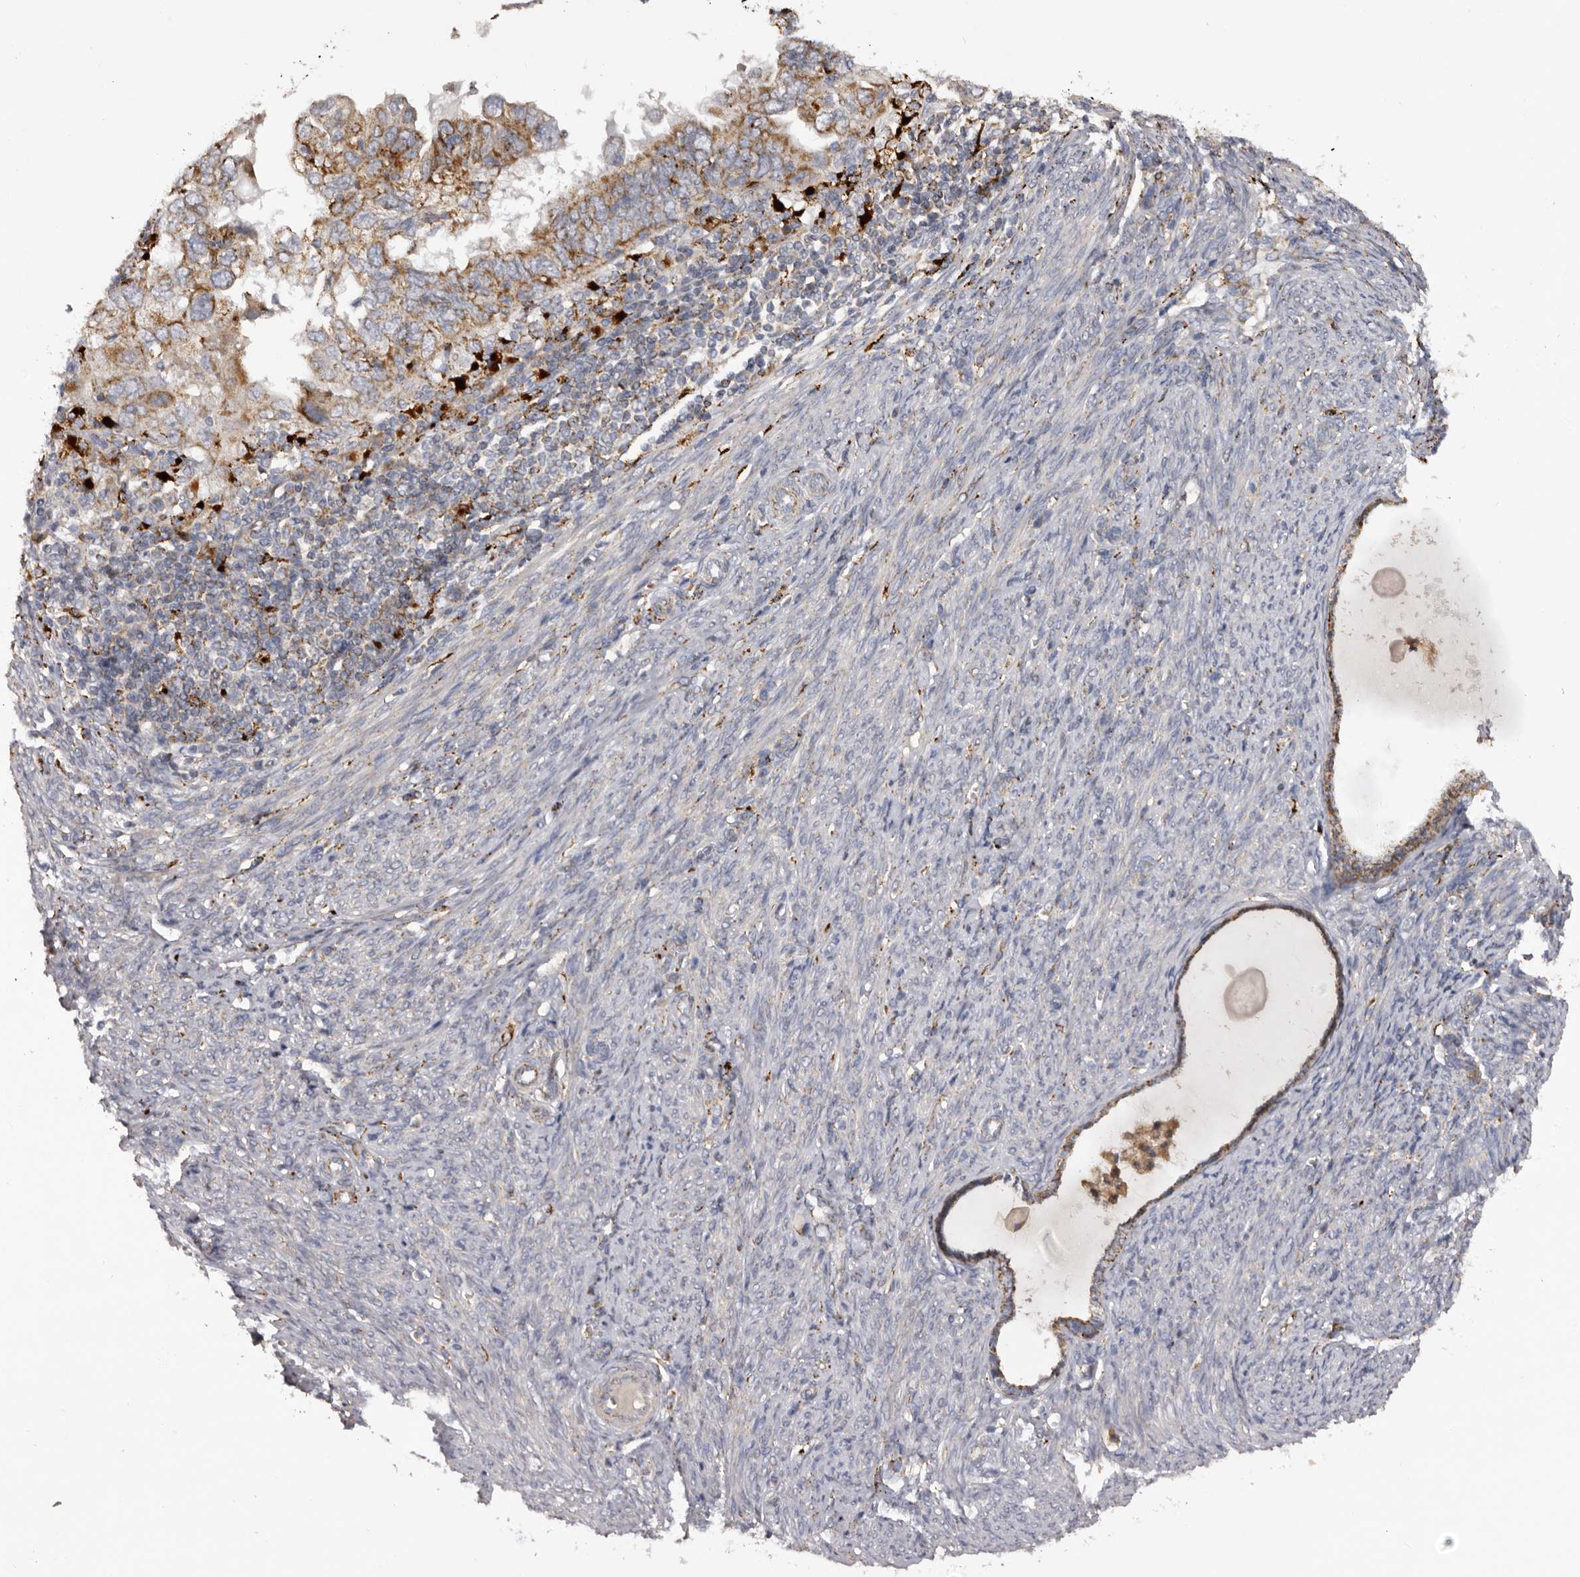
{"staining": {"intensity": "moderate", "quantity": ">75%", "location": "cytoplasmic/membranous"}, "tissue": "endometrial cancer", "cell_type": "Tumor cells", "image_type": "cancer", "snomed": [{"axis": "morphology", "description": "Adenocarcinoma, NOS"}, {"axis": "topography", "description": "Uterus"}], "caption": "Protein expression analysis of human adenocarcinoma (endometrial) reveals moderate cytoplasmic/membranous positivity in approximately >75% of tumor cells.", "gene": "MECR", "patient": {"sex": "female", "age": 77}}